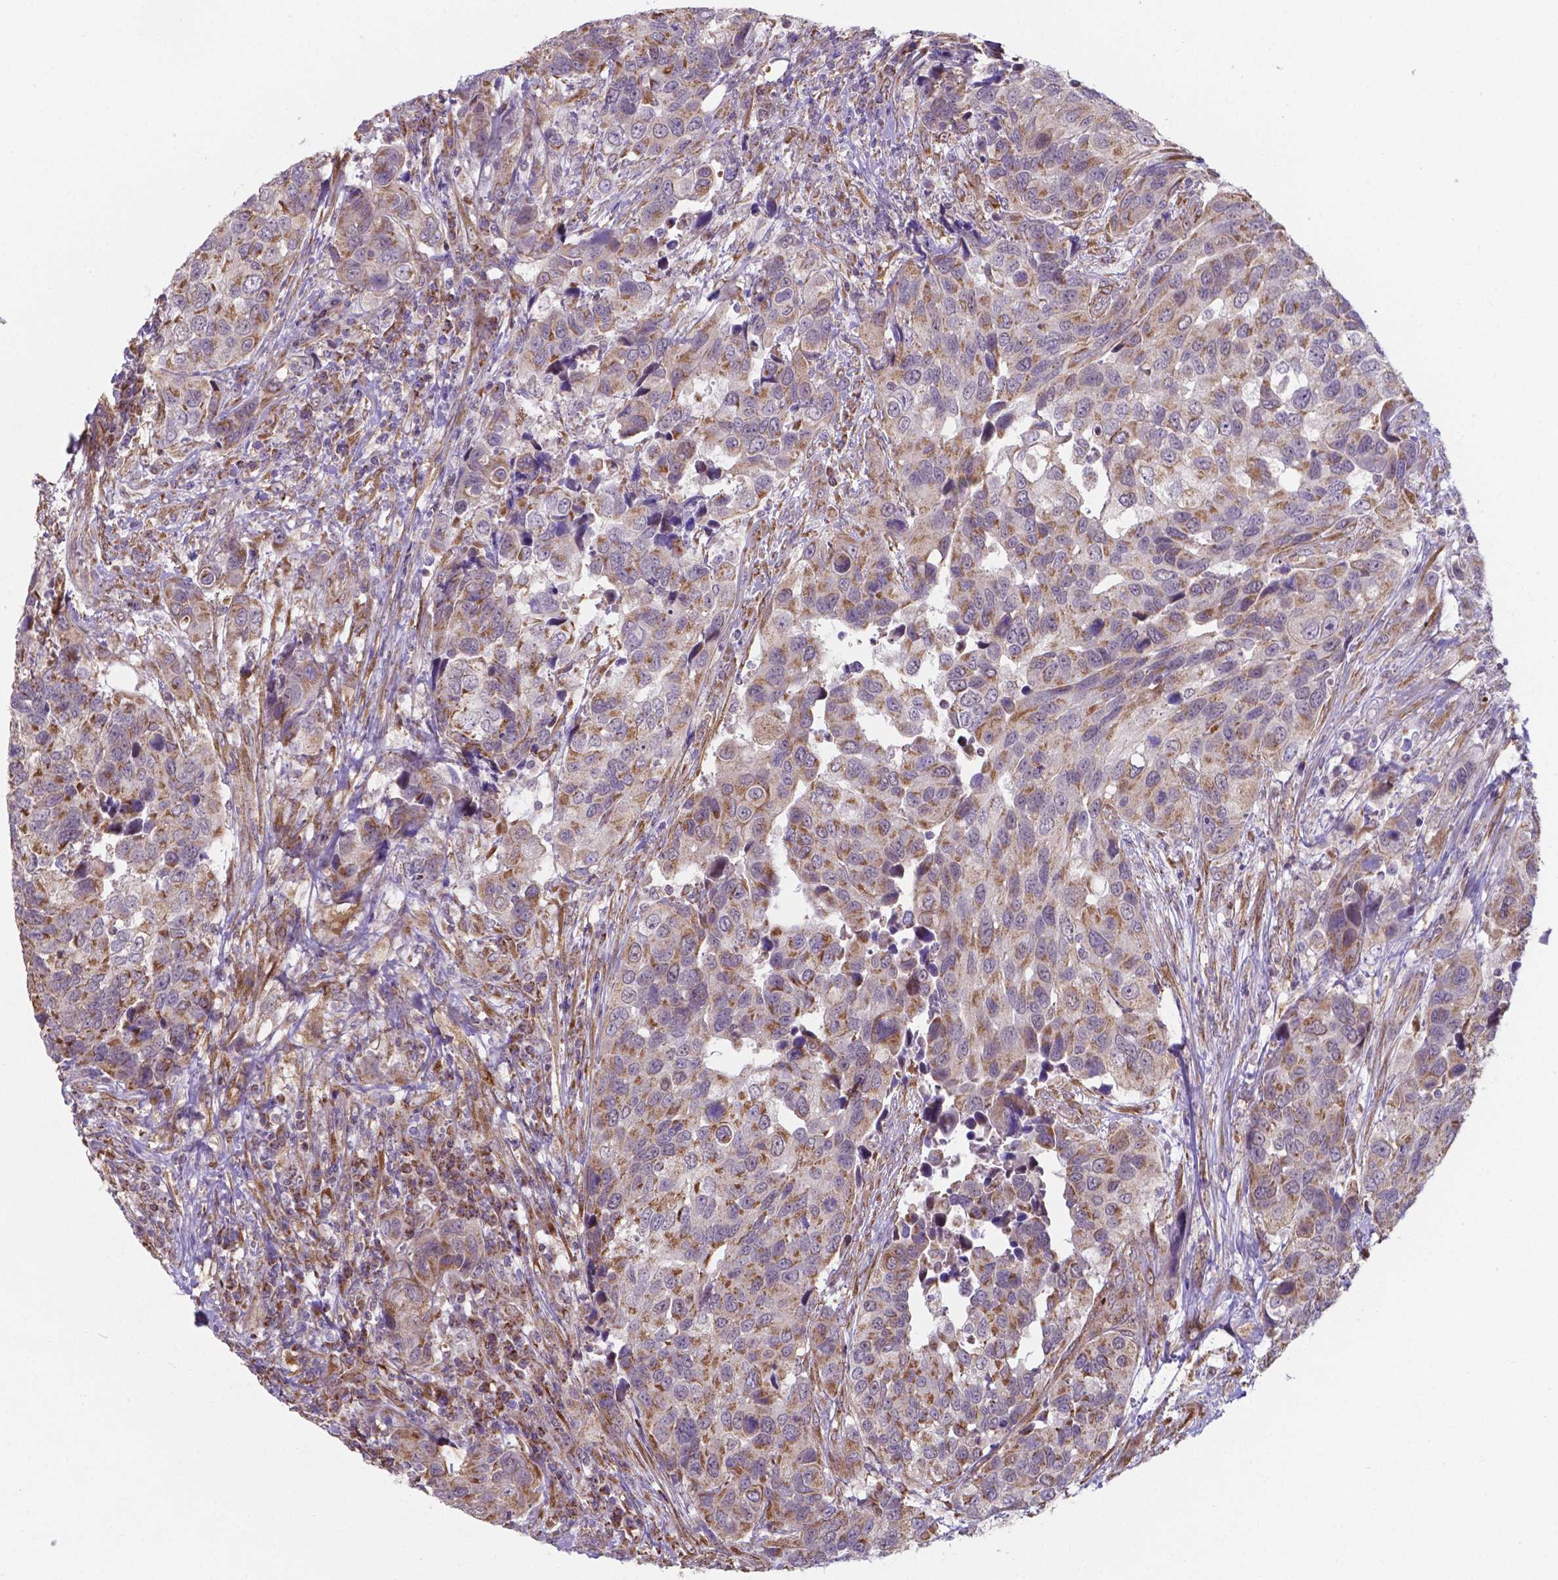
{"staining": {"intensity": "moderate", "quantity": "25%-75%", "location": "cytoplasmic/membranous"}, "tissue": "urothelial cancer", "cell_type": "Tumor cells", "image_type": "cancer", "snomed": [{"axis": "morphology", "description": "Urothelial carcinoma, High grade"}, {"axis": "topography", "description": "Urinary bladder"}], "caption": "A photomicrograph showing moderate cytoplasmic/membranous expression in approximately 25%-75% of tumor cells in urothelial cancer, as visualized by brown immunohistochemical staining.", "gene": "FAM114A1", "patient": {"sex": "male", "age": 60}}